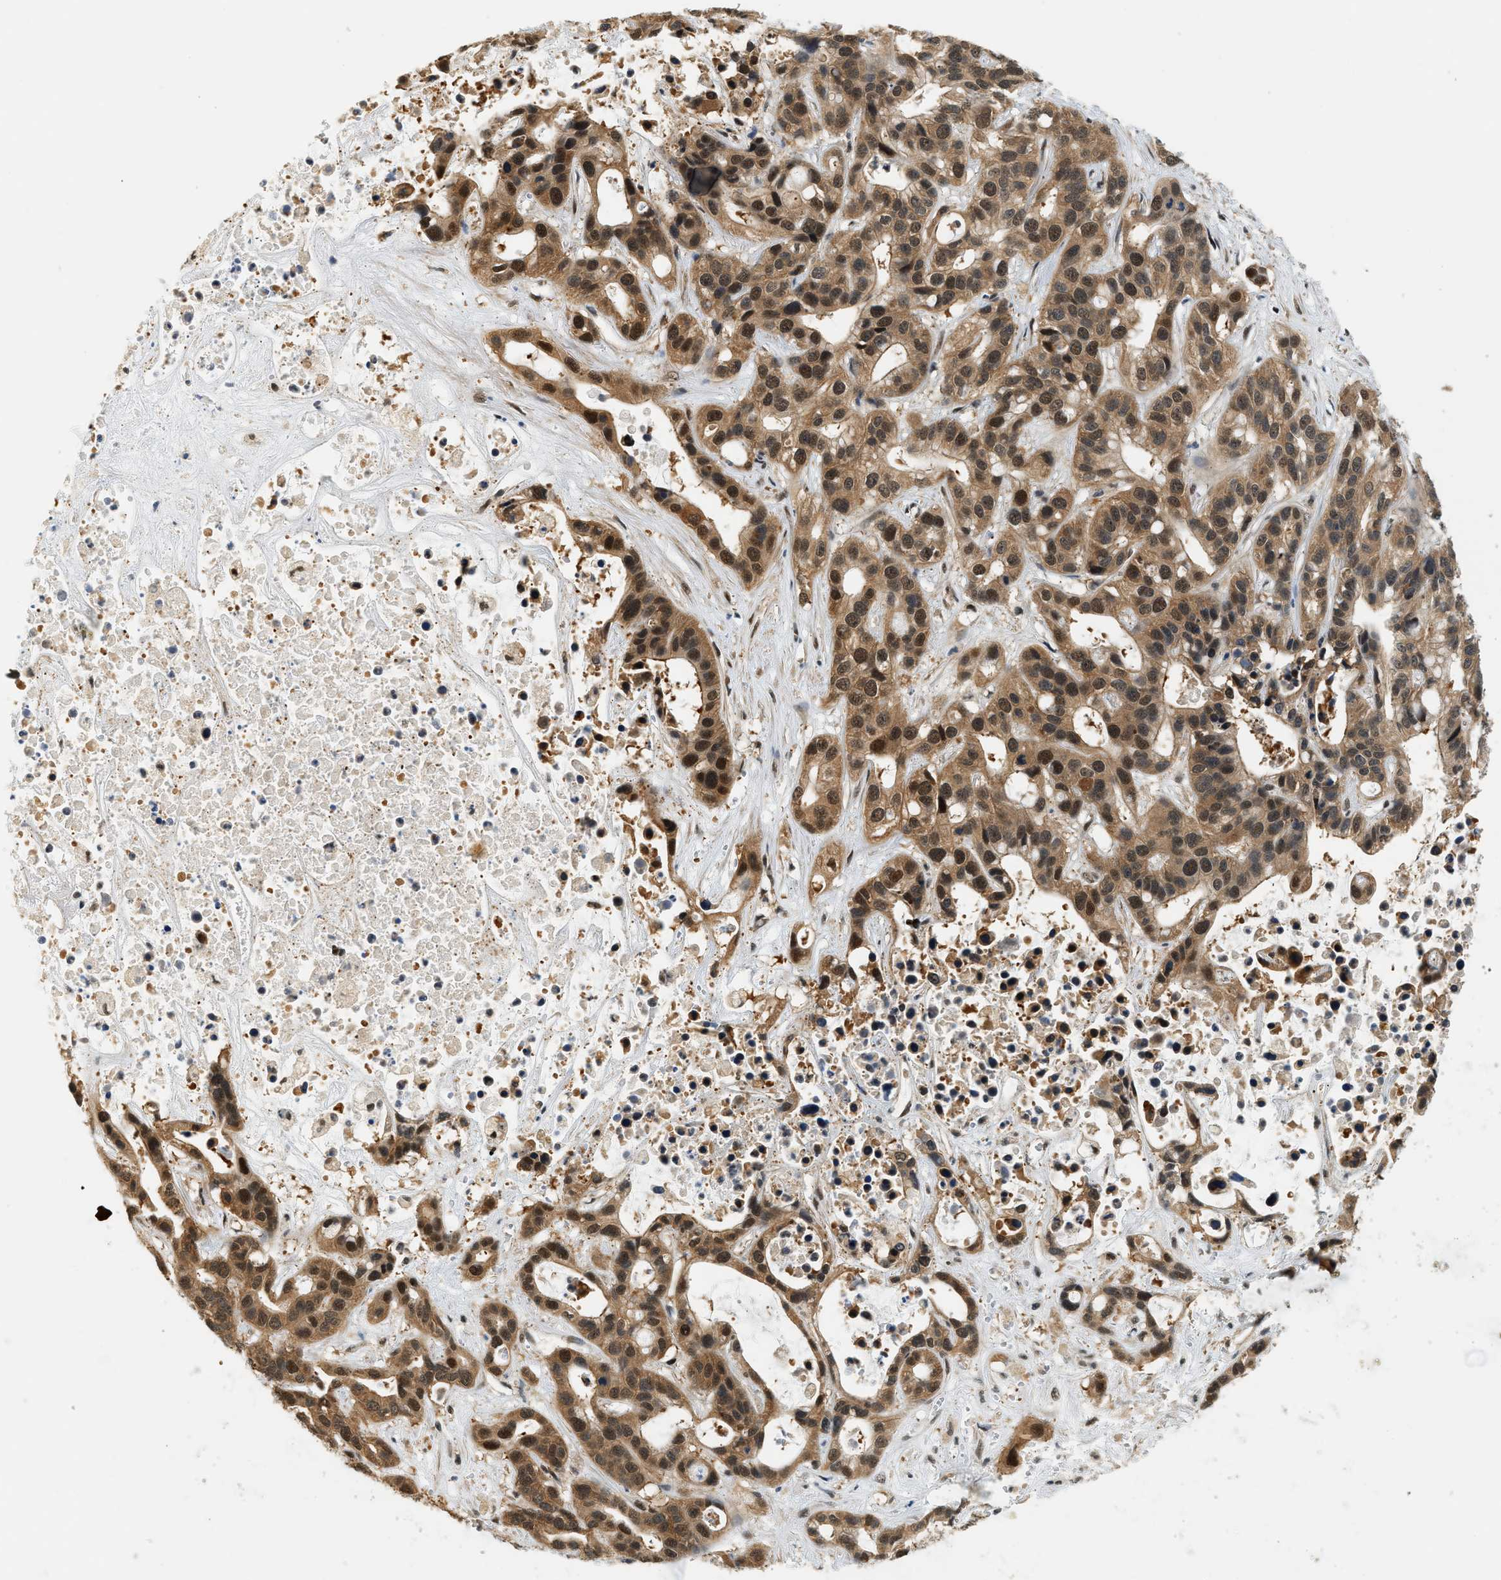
{"staining": {"intensity": "moderate", "quantity": ">75%", "location": "cytoplasmic/membranous,nuclear"}, "tissue": "liver cancer", "cell_type": "Tumor cells", "image_type": "cancer", "snomed": [{"axis": "morphology", "description": "Cholangiocarcinoma"}, {"axis": "topography", "description": "Liver"}], "caption": "A high-resolution photomicrograph shows immunohistochemistry (IHC) staining of cholangiocarcinoma (liver), which shows moderate cytoplasmic/membranous and nuclear staining in approximately >75% of tumor cells.", "gene": "PSMD3", "patient": {"sex": "female", "age": 65}}